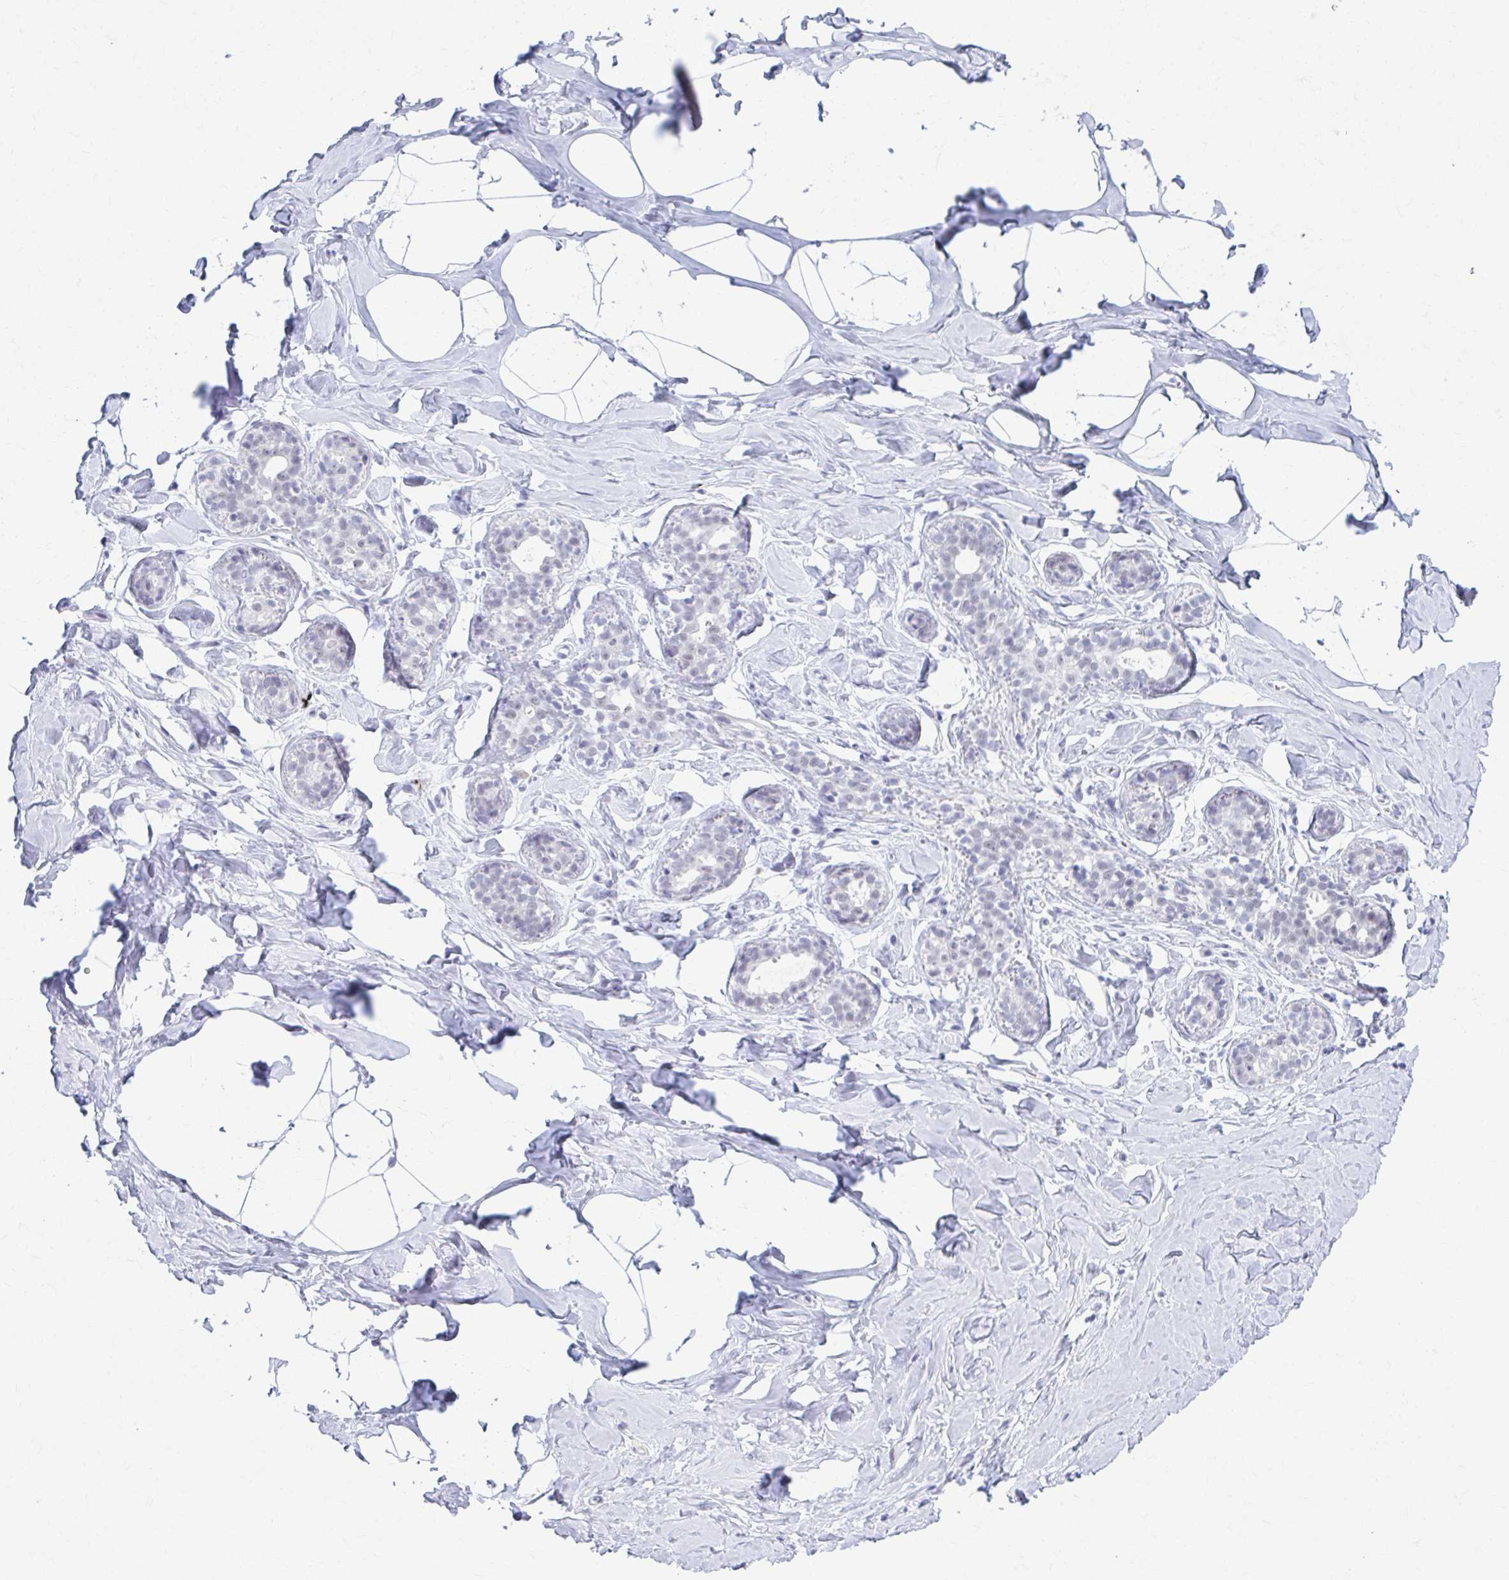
{"staining": {"intensity": "negative", "quantity": "none", "location": "none"}, "tissue": "breast", "cell_type": "Adipocytes", "image_type": "normal", "snomed": [{"axis": "morphology", "description": "Normal tissue, NOS"}, {"axis": "topography", "description": "Breast"}], "caption": "An immunohistochemistry (IHC) image of benign breast is shown. There is no staining in adipocytes of breast.", "gene": "CCDC105", "patient": {"sex": "female", "age": 32}}